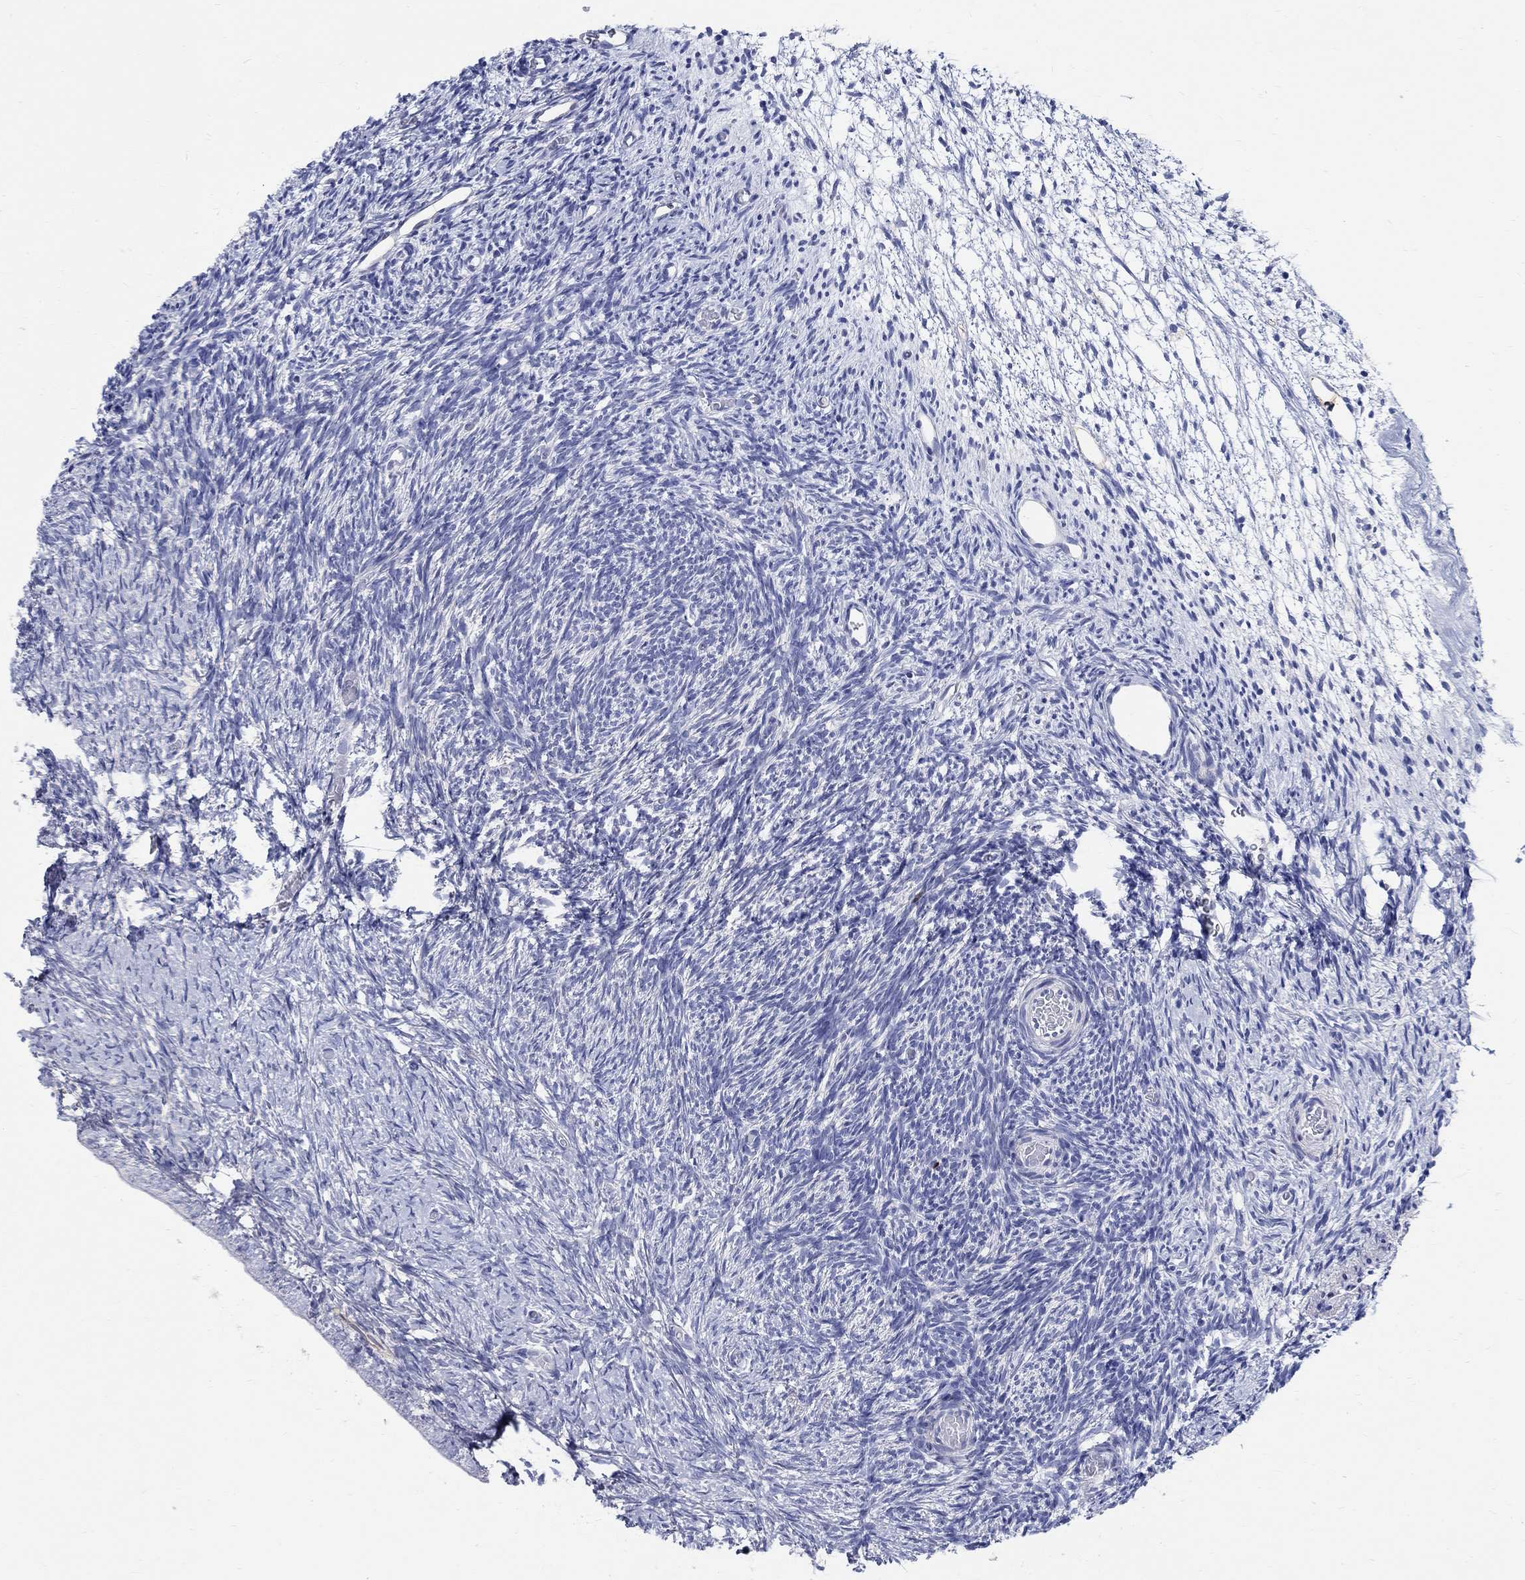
{"staining": {"intensity": "negative", "quantity": "none", "location": "none"}, "tissue": "ovary", "cell_type": "Follicle cells", "image_type": "normal", "snomed": [{"axis": "morphology", "description": "Normal tissue, NOS"}, {"axis": "topography", "description": "Ovary"}], "caption": "Immunohistochemistry image of normal human ovary stained for a protein (brown), which displays no staining in follicle cells. (DAB (3,3'-diaminobenzidine) IHC visualized using brightfield microscopy, high magnification).", "gene": "SOX2", "patient": {"sex": "female", "age": 39}}